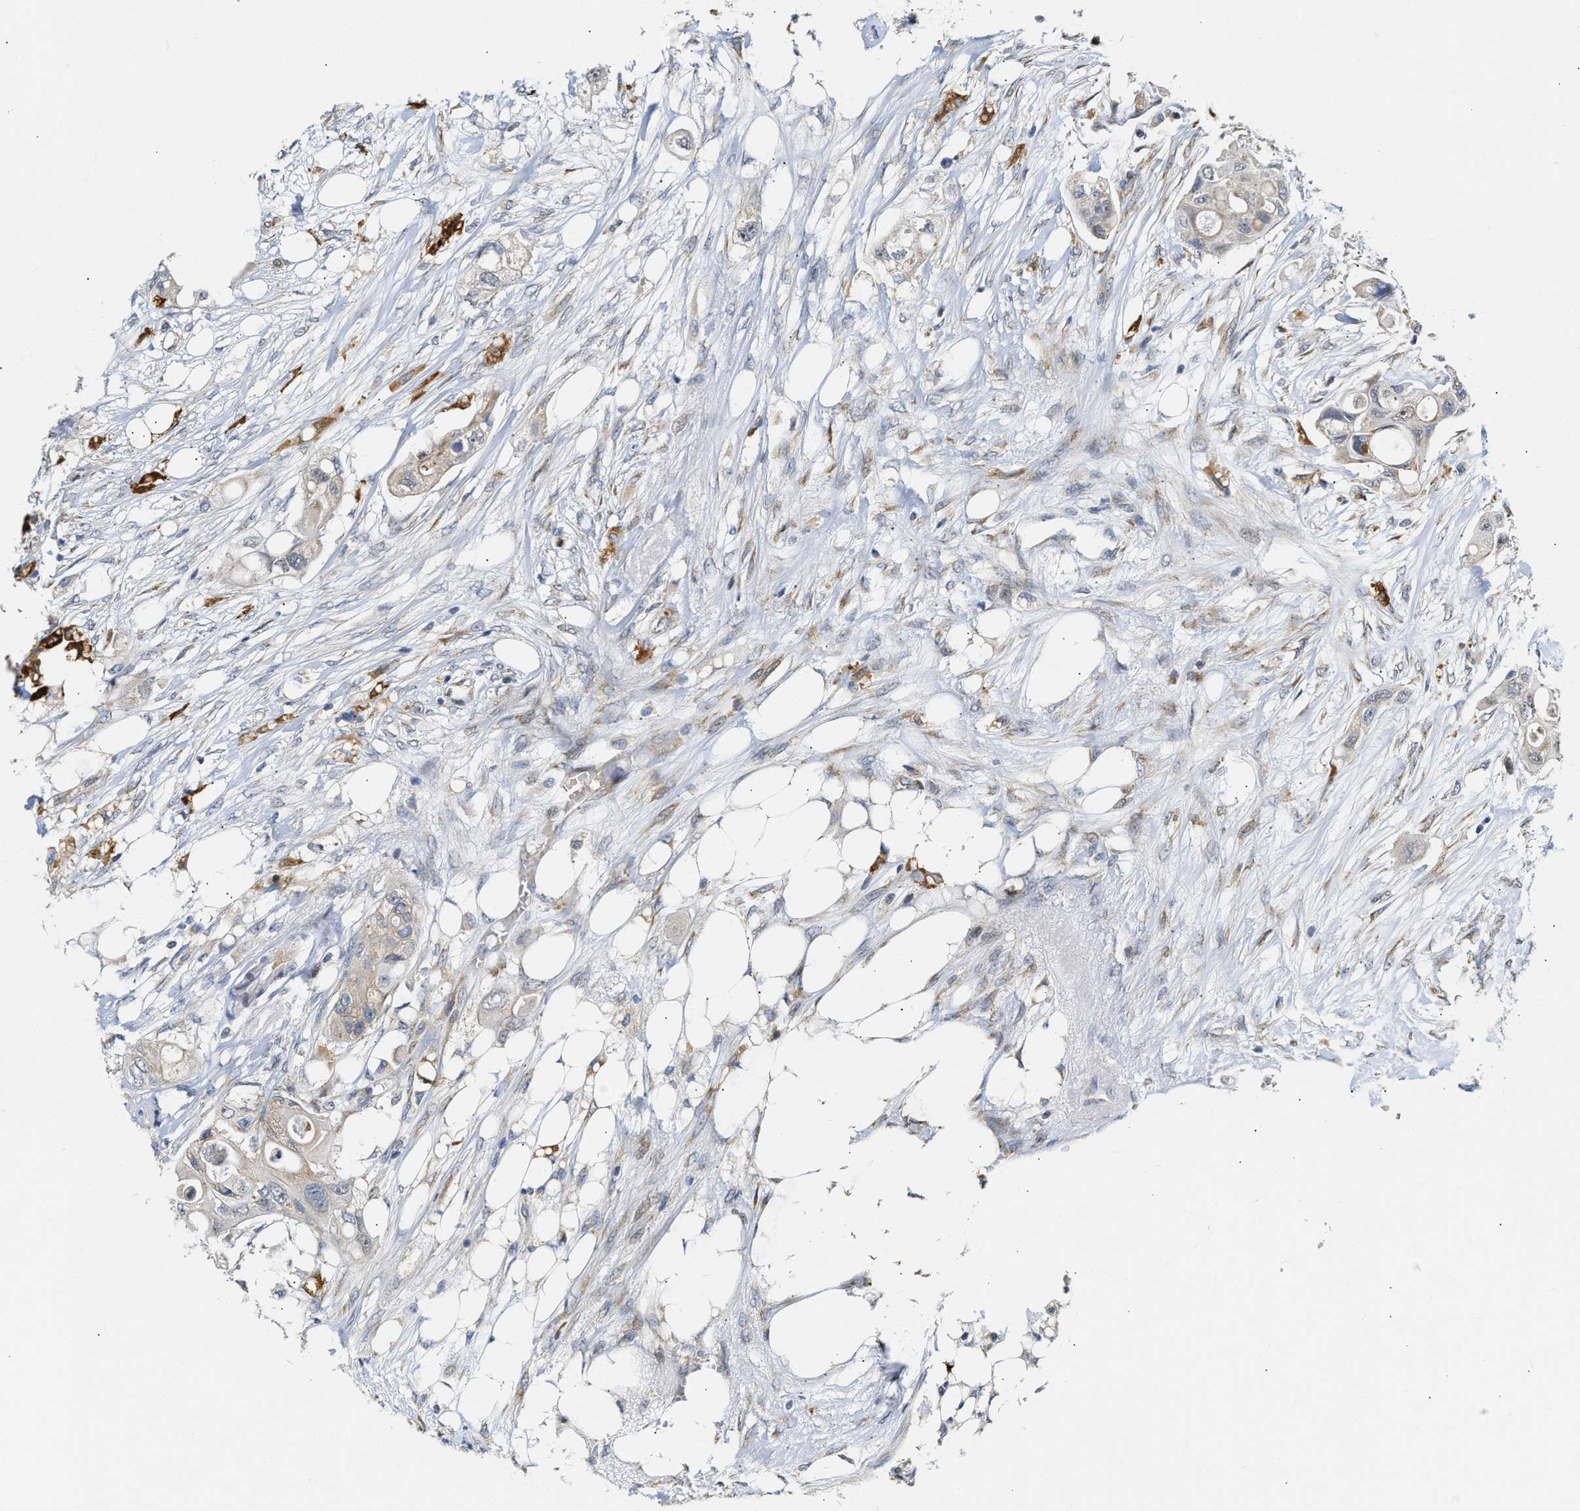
{"staining": {"intensity": "weak", "quantity": "<25%", "location": "cytoplasmic/membranous"}, "tissue": "colorectal cancer", "cell_type": "Tumor cells", "image_type": "cancer", "snomed": [{"axis": "morphology", "description": "Adenocarcinoma, NOS"}, {"axis": "topography", "description": "Colon"}], "caption": "Immunohistochemical staining of human colorectal cancer (adenocarcinoma) reveals no significant staining in tumor cells. (Brightfield microscopy of DAB immunohistochemistry at high magnification).", "gene": "DEPTOR", "patient": {"sex": "female", "age": 57}}